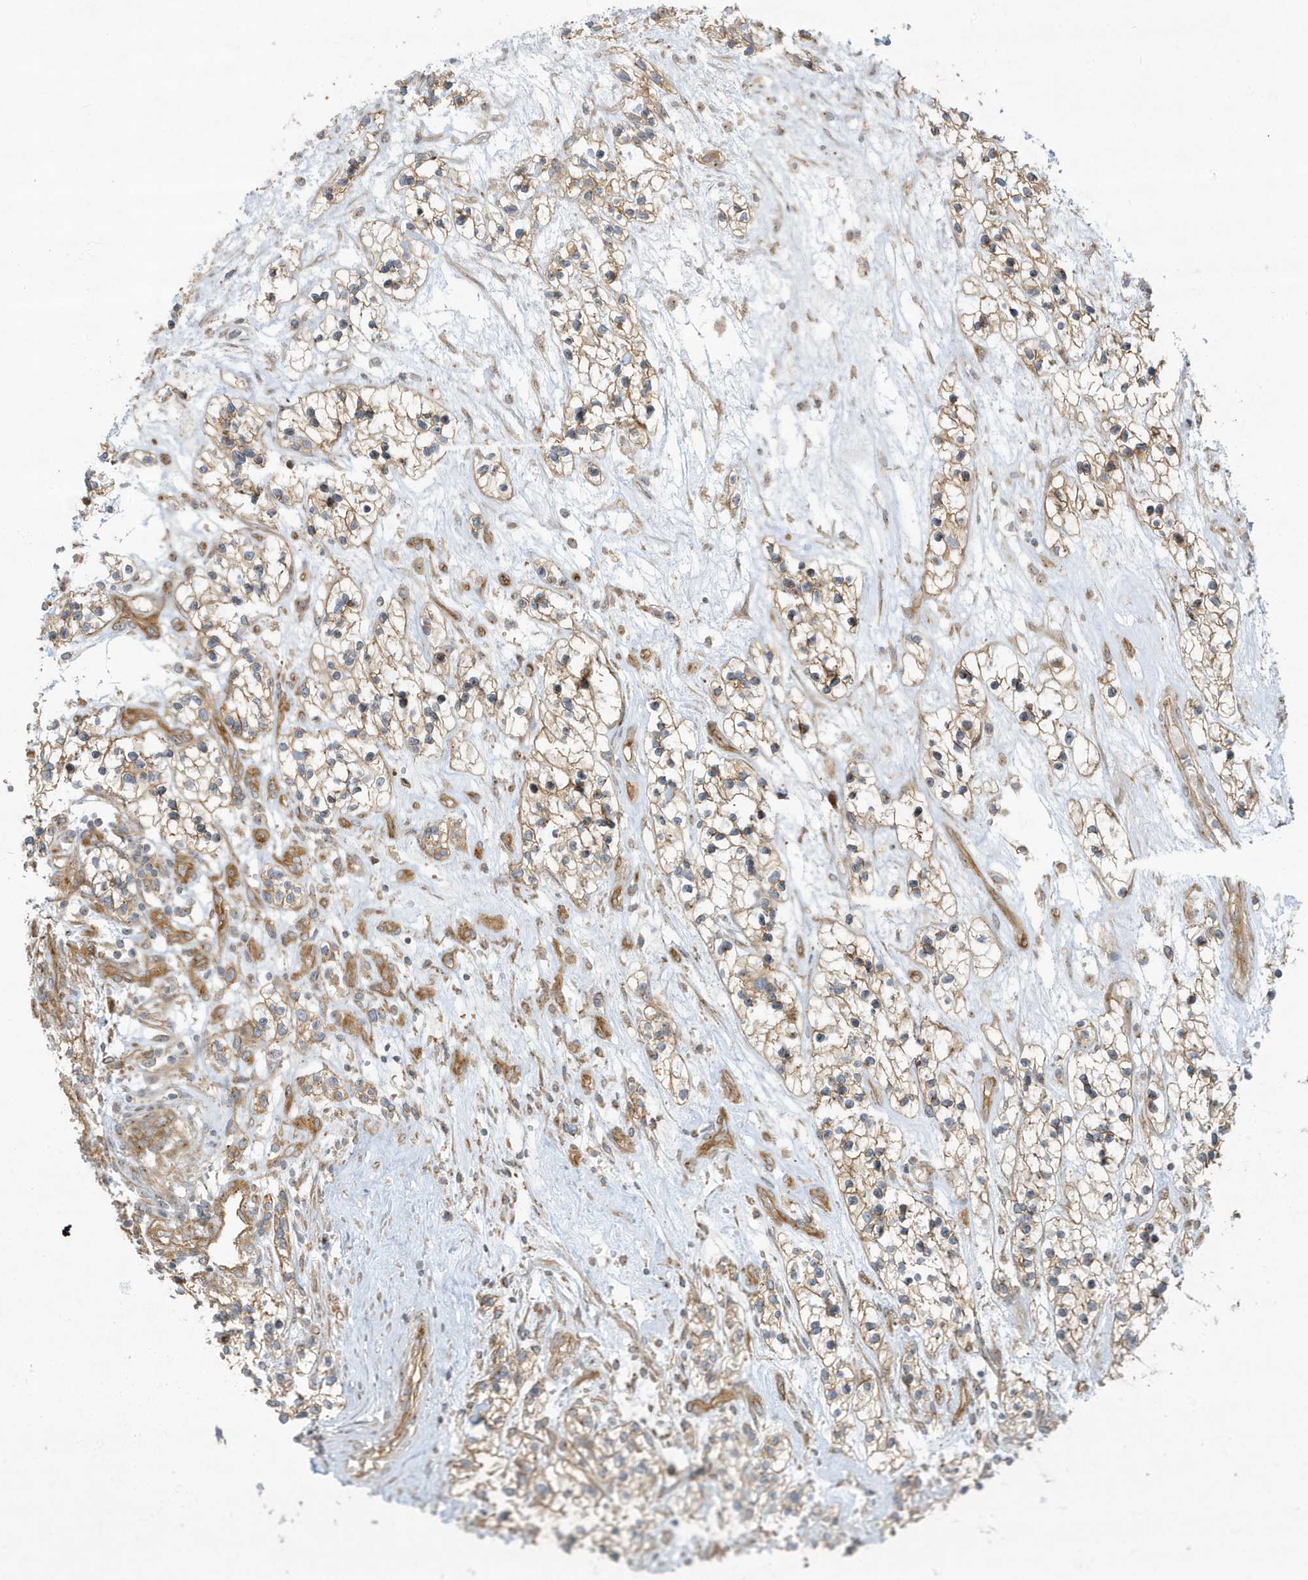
{"staining": {"intensity": "weak", "quantity": ">75%", "location": "cytoplasmic/membranous"}, "tissue": "renal cancer", "cell_type": "Tumor cells", "image_type": "cancer", "snomed": [{"axis": "morphology", "description": "Adenocarcinoma, NOS"}, {"axis": "topography", "description": "Kidney"}], "caption": "About >75% of tumor cells in human renal cancer (adenocarcinoma) reveal weak cytoplasmic/membranous protein positivity as visualized by brown immunohistochemical staining.", "gene": "ATP23", "patient": {"sex": "female", "age": 57}}